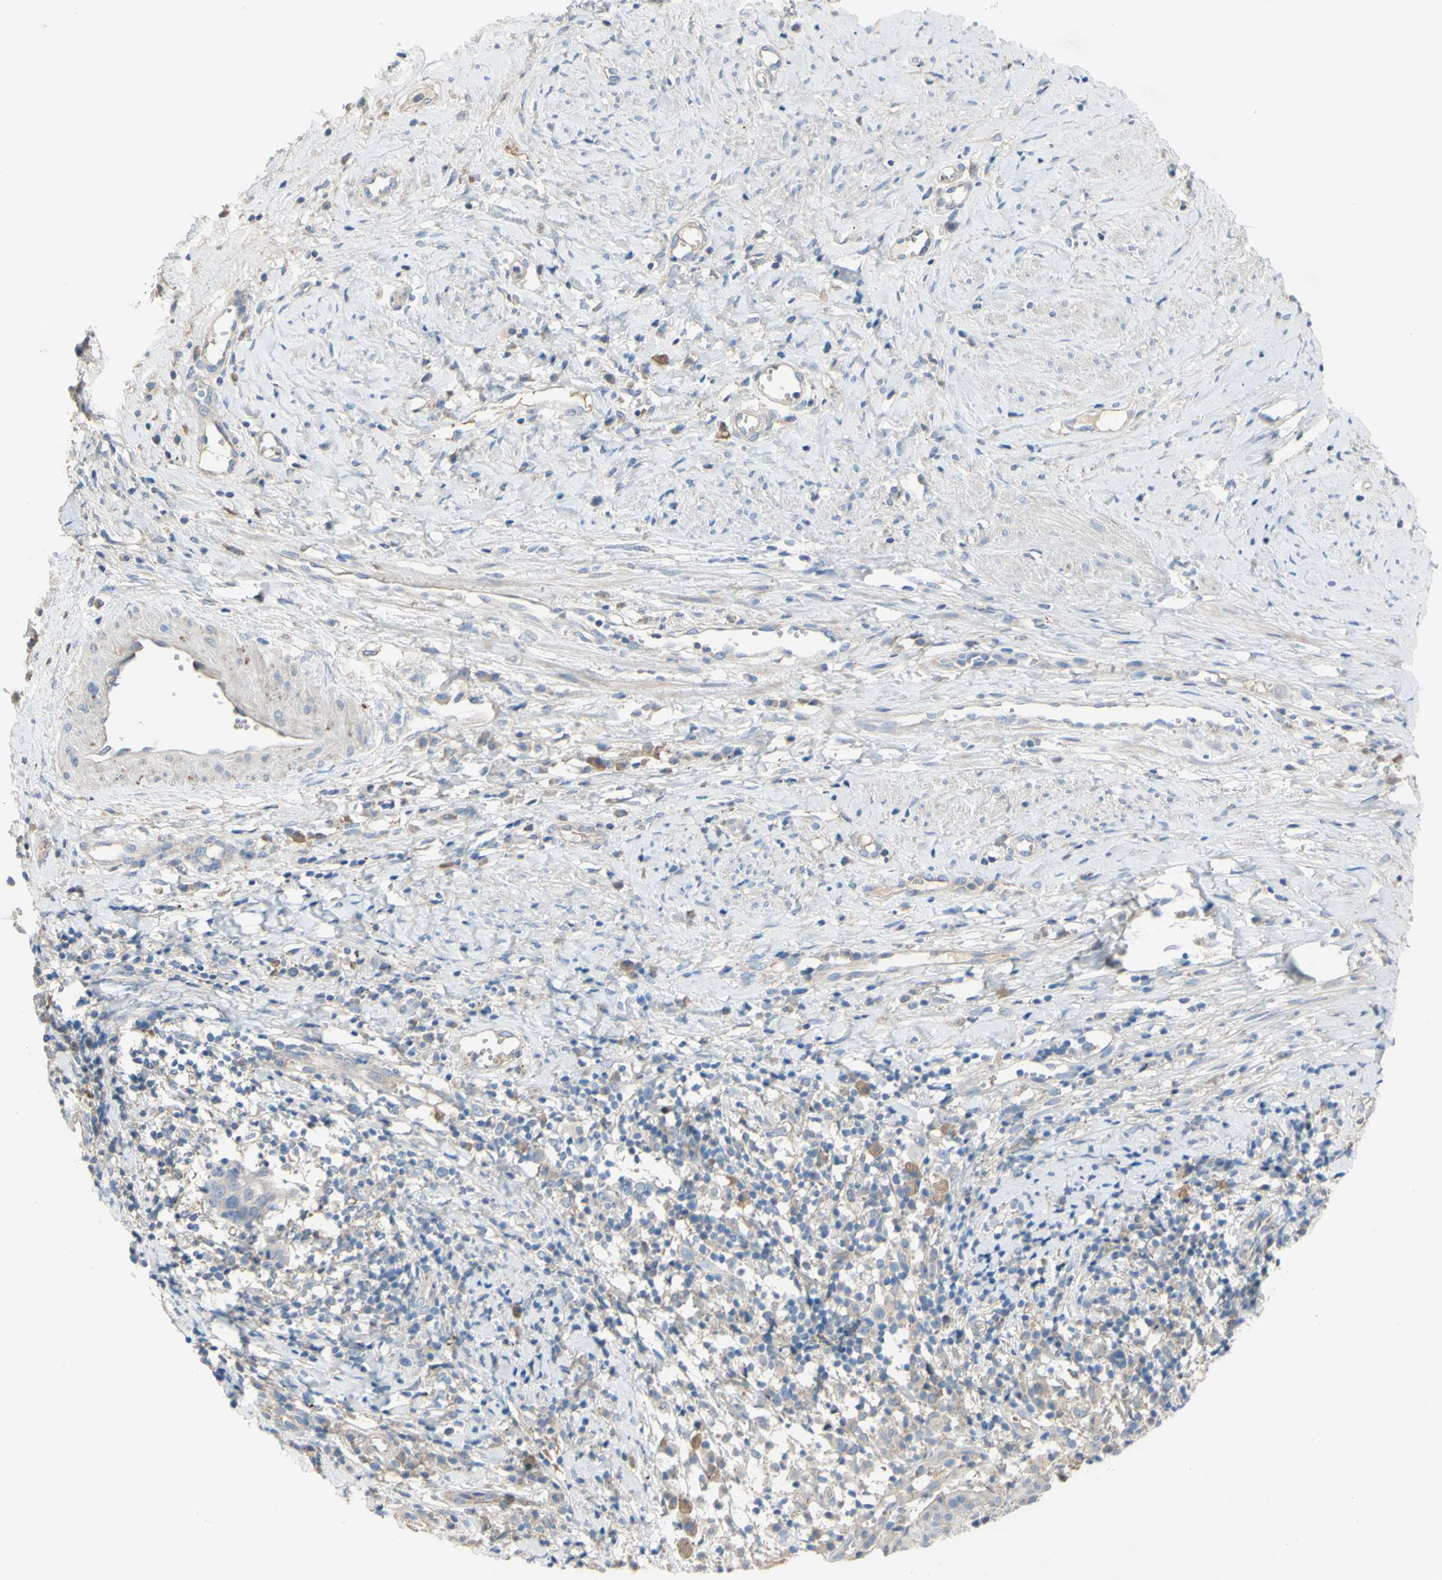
{"staining": {"intensity": "weak", "quantity": "<25%", "location": "cytoplasmic/membranous"}, "tissue": "cervical cancer", "cell_type": "Tumor cells", "image_type": "cancer", "snomed": [{"axis": "morphology", "description": "Squamous cell carcinoma, NOS"}, {"axis": "topography", "description": "Cervix"}], "caption": "Immunohistochemistry photomicrograph of cervical cancer stained for a protein (brown), which demonstrates no staining in tumor cells.", "gene": "TMEM59L", "patient": {"sex": "female", "age": 40}}